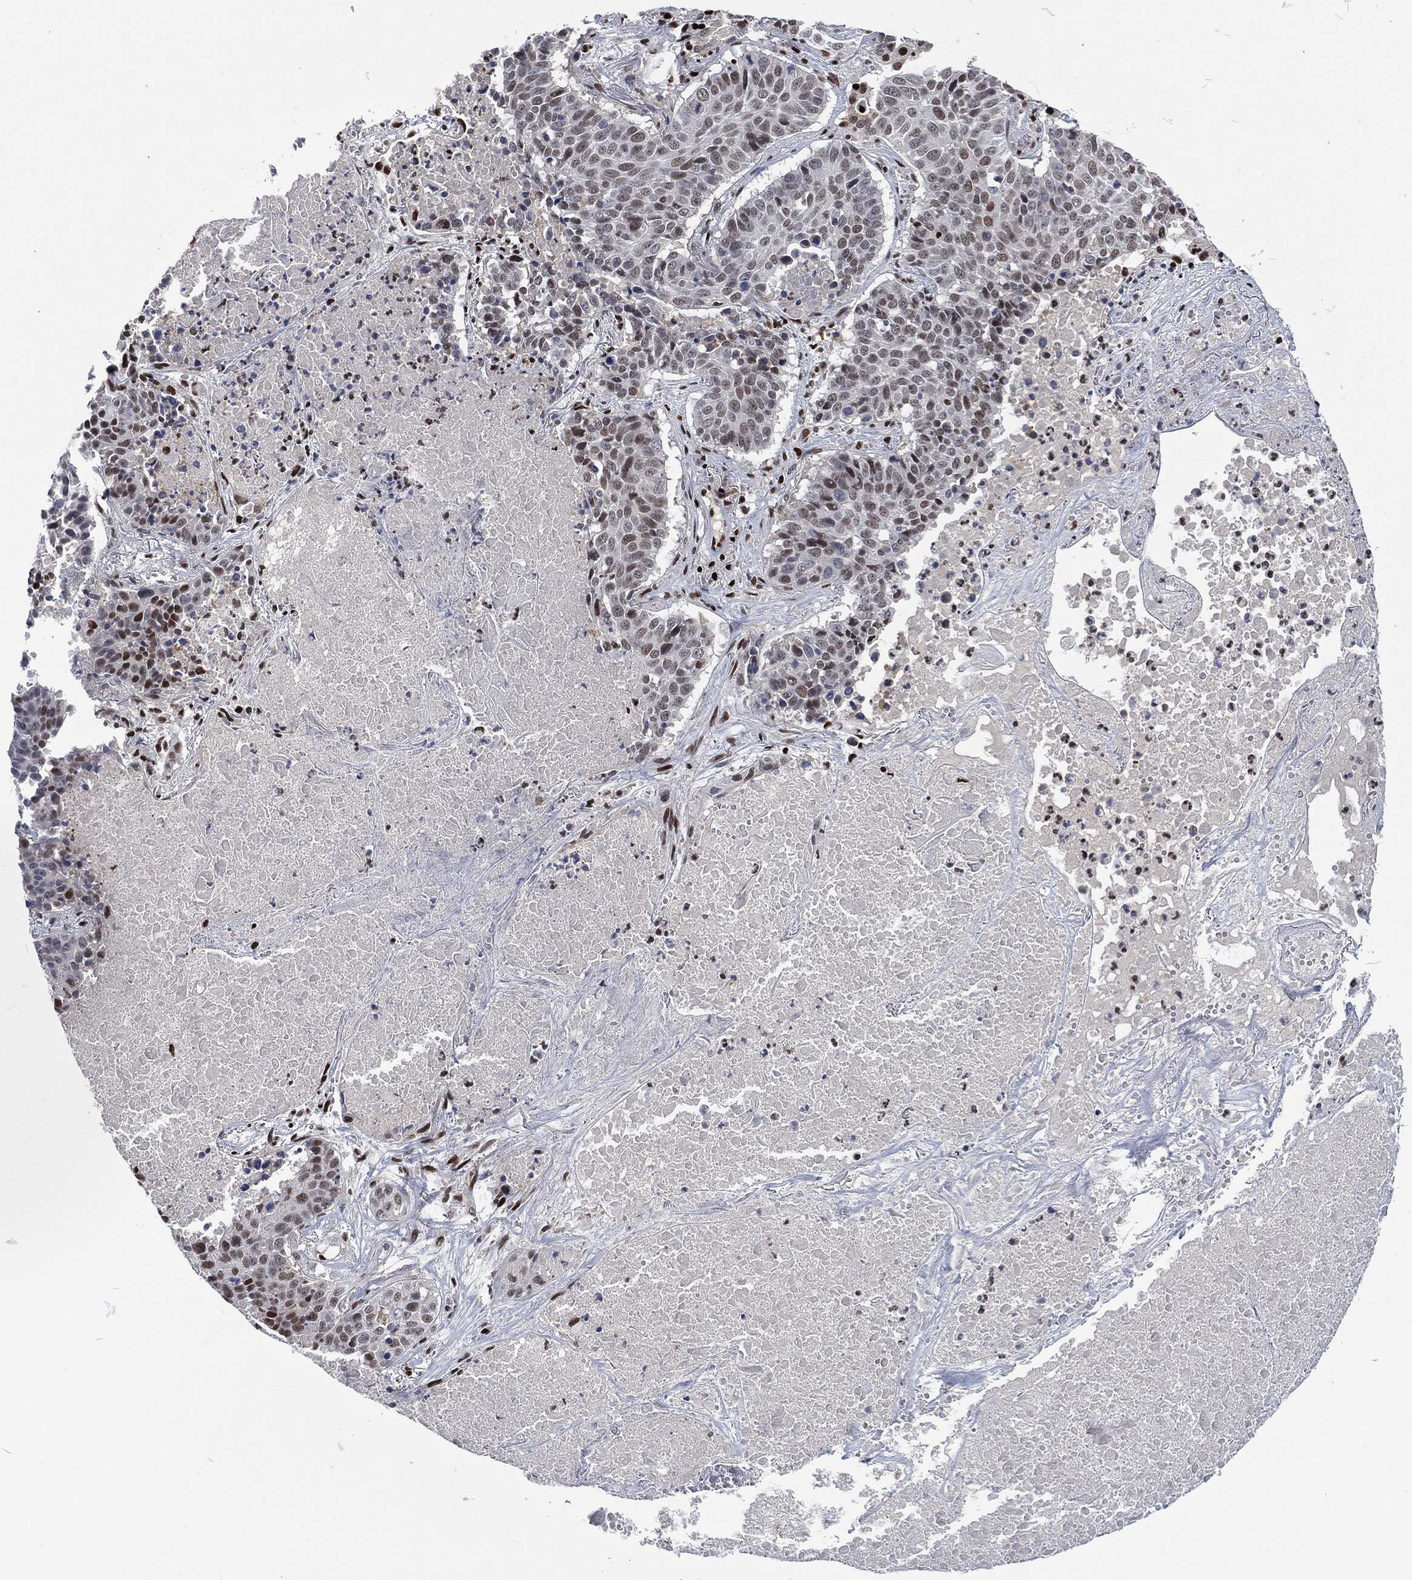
{"staining": {"intensity": "strong", "quantity": "<25%", "location": "nuclear"}, "tissue": "lung cancer", "cell_type": "Tumor cells", "image_type": "cancer", "snomed": [{"axis": "morphology", "description": "Squamous cell carcinoma, NOS"}, {"axis": "topography", "description": "Lung"}], "caption": "Strong nuclear expression is appreciated in approximately <25% of tumor cells in lung squamous cell carcinoma.", "gene": "DCPS", "patient": {"sex": "male", "age": 64}}